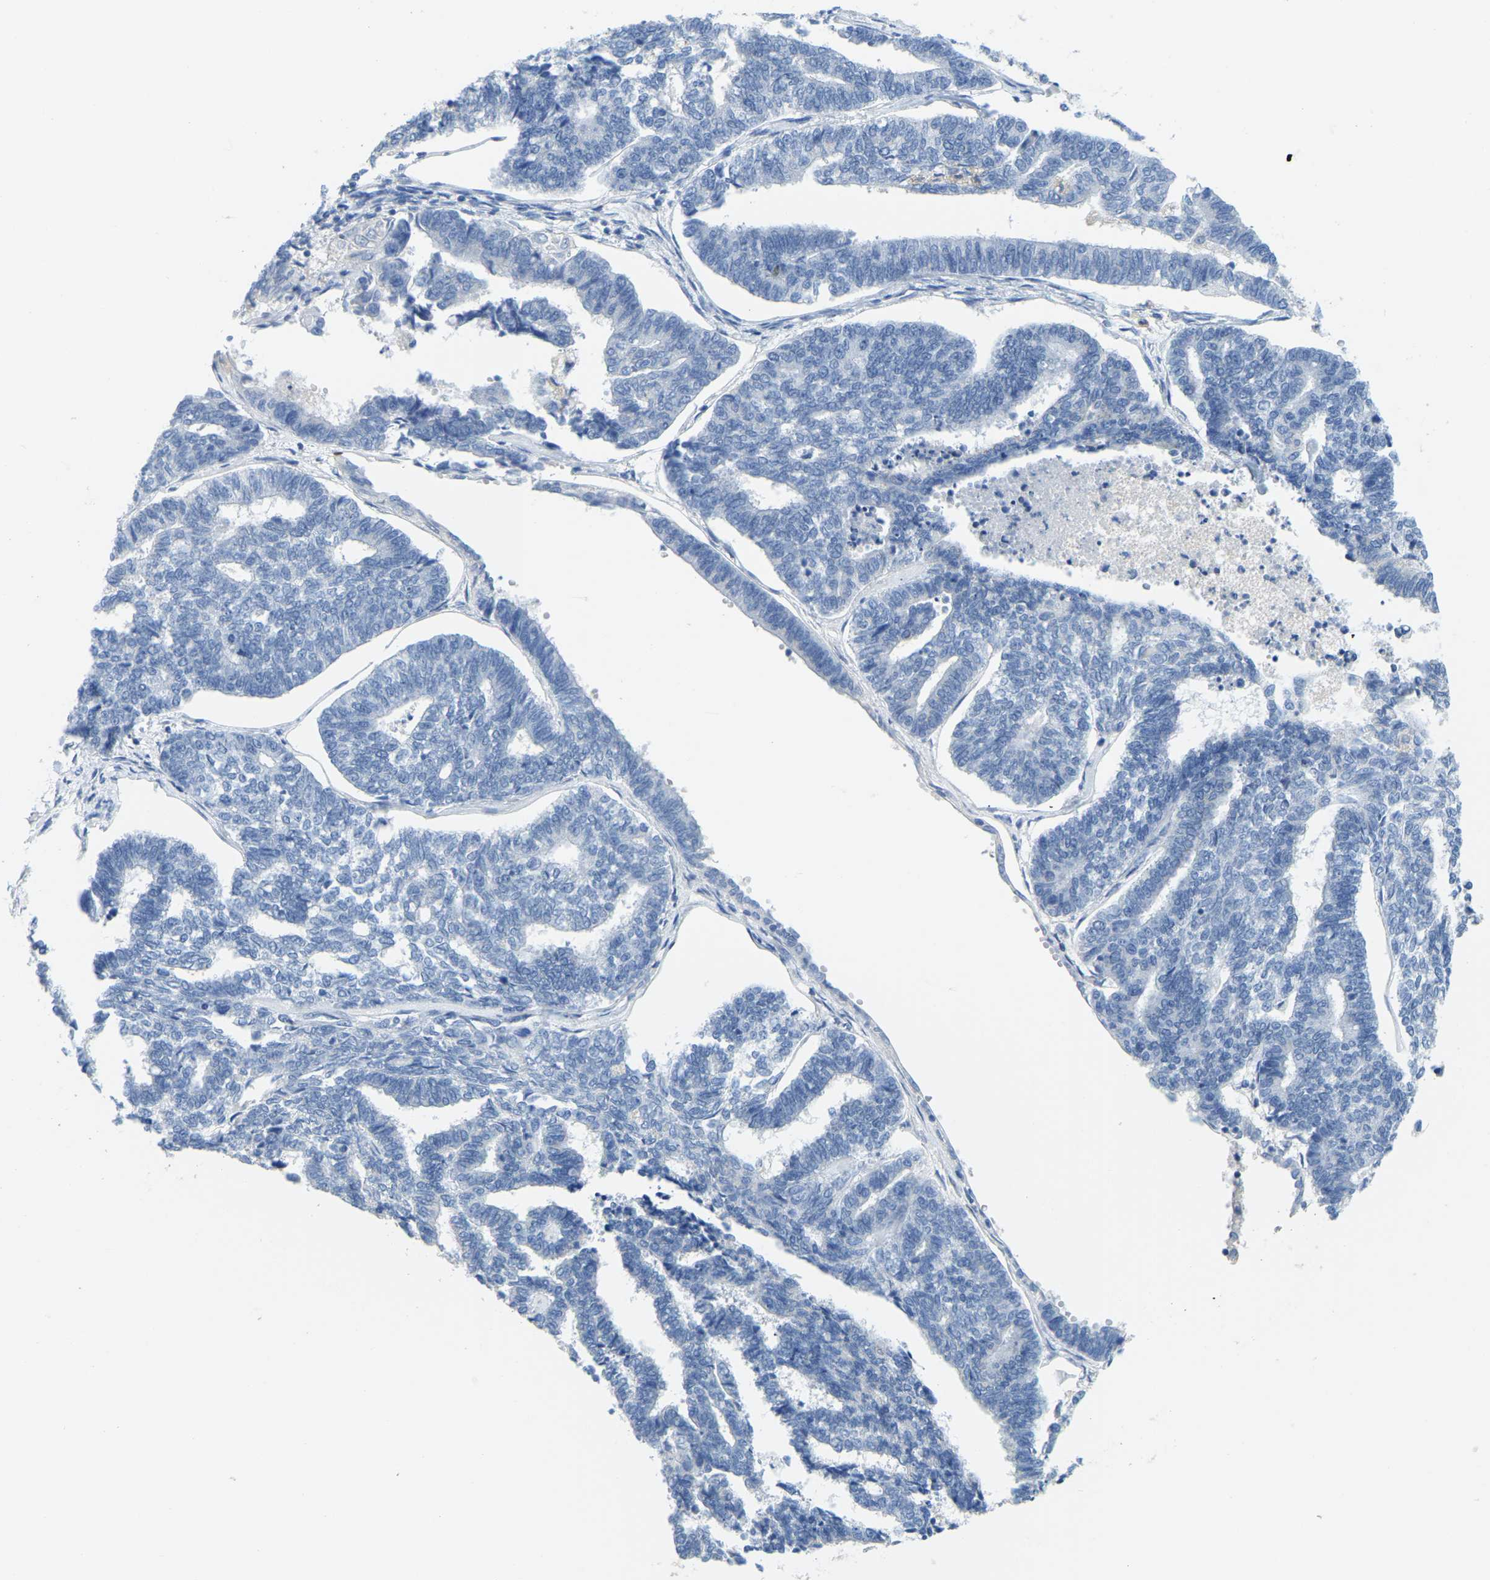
{"staining": {"intensity": "negative", "quantity": "none", "location": "none"}, "tissue": "endometrial cancer", "cell_type": "Tumor cells", "image_type": "cancer", "snomed": [{"axis": "morphology", "description": "Adenocarcinoma, NOS"}, {"axis": "topography", "description": "Endometrium"}], "caption": "This is an immunohistochemistry micrograph of human endometrial adenocarcinoma. There is no staining in tumor cells.", "gene": "FAM174A", "patient": {"sex": "female", "age": 70}}